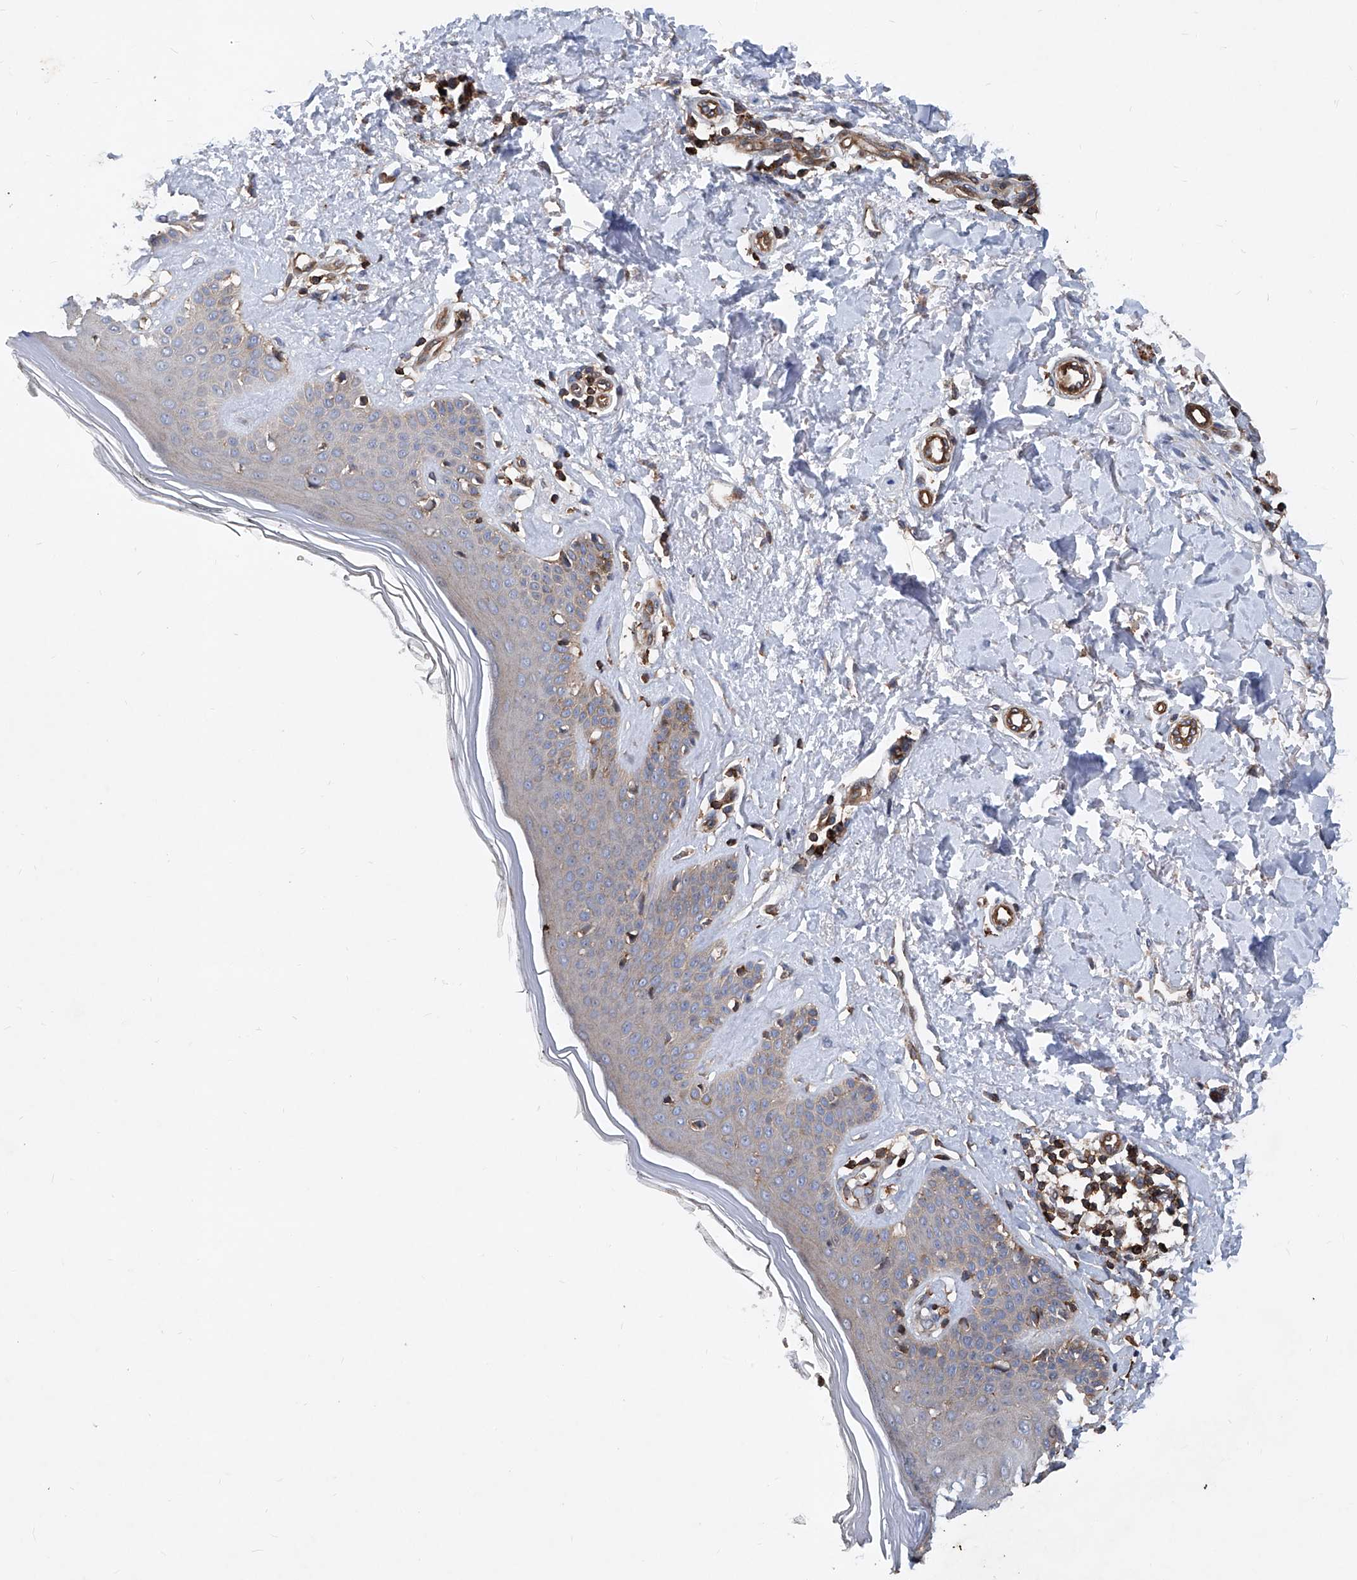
{"staining": {"intensity": "weak", "quantity": ">75%", "location": "cytoplasmic/membranous"}, "tissue": "skin", "cell_type": "Fibroblasts", "image_type": "normal", "snomed": [{"axis": "morphology", "description": "Normal tissue, NOS"}, {"axis": "topography", "description": "Skin"}], "caption": "Brown immunohistochemical staining in benign skin exhibits weak cytoplasmic/membranous expression in about >75% of fibroblasts. (Stains: DAB in brown, nuclei in blue, Microscopy: brightfield microscopy at high magnification).", "gene": "NT5C3A", "patient": {"sex": "female", "age": 64}}